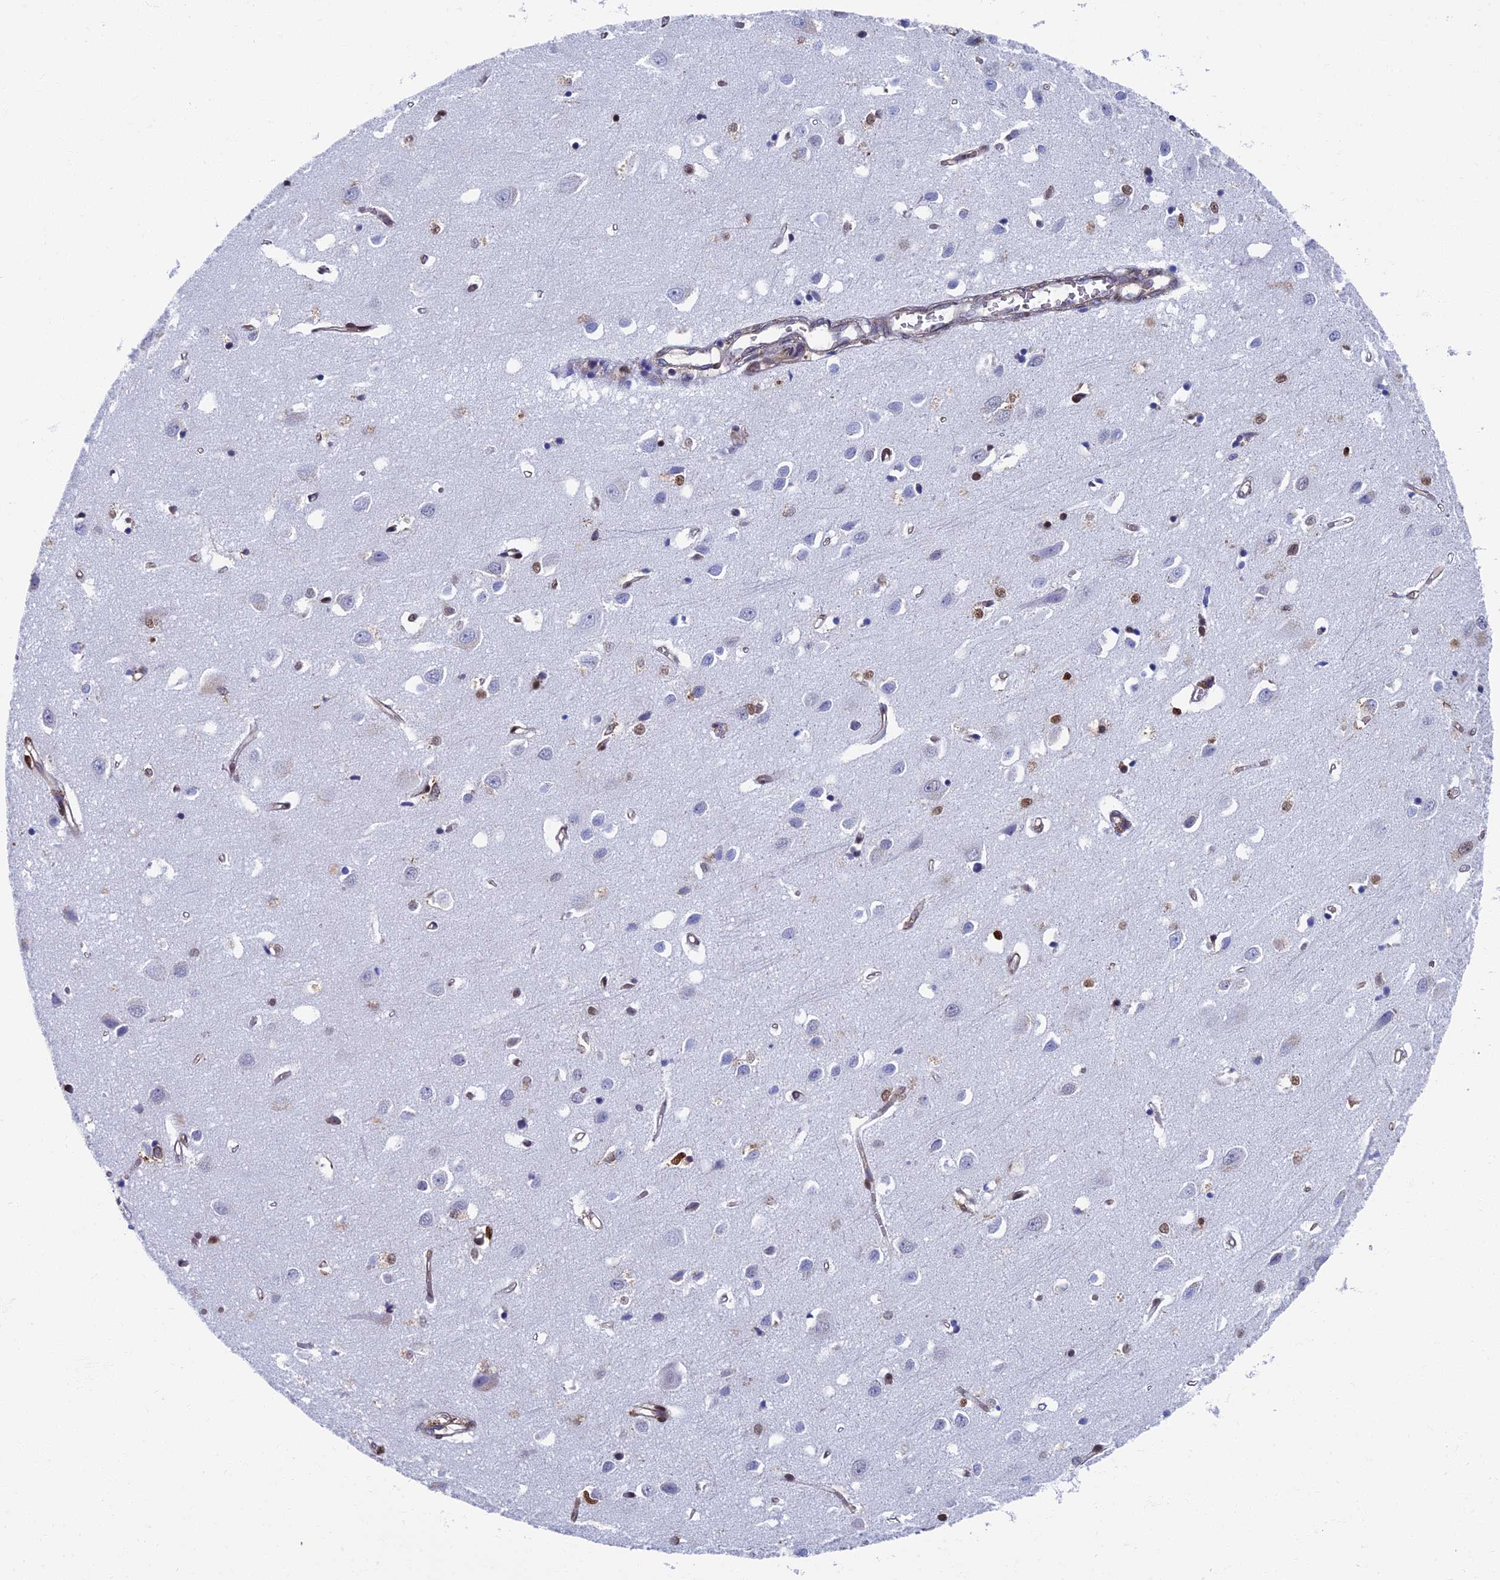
{"staining": {"intensity": "negative", "quantity": "none", "location": "none"}, "tissue": "cerebral cortex", "cell_type": "Endothelial cells", "image_type": "normal", "snomed": [{"axis": "morphology", "description": "Normal tissue, NOS"}, {"axis": "topography", "description": "Cerebral cortex"}], "caption": "Endothelial cells show no significant staining in unremarkable cerebral cortex. The staining is performed using DAB brown chromogen with nuclei counter-stained in using hematoxylin.", "gene": "YBX1", "patient": {"sex": "female", "age": 64}}